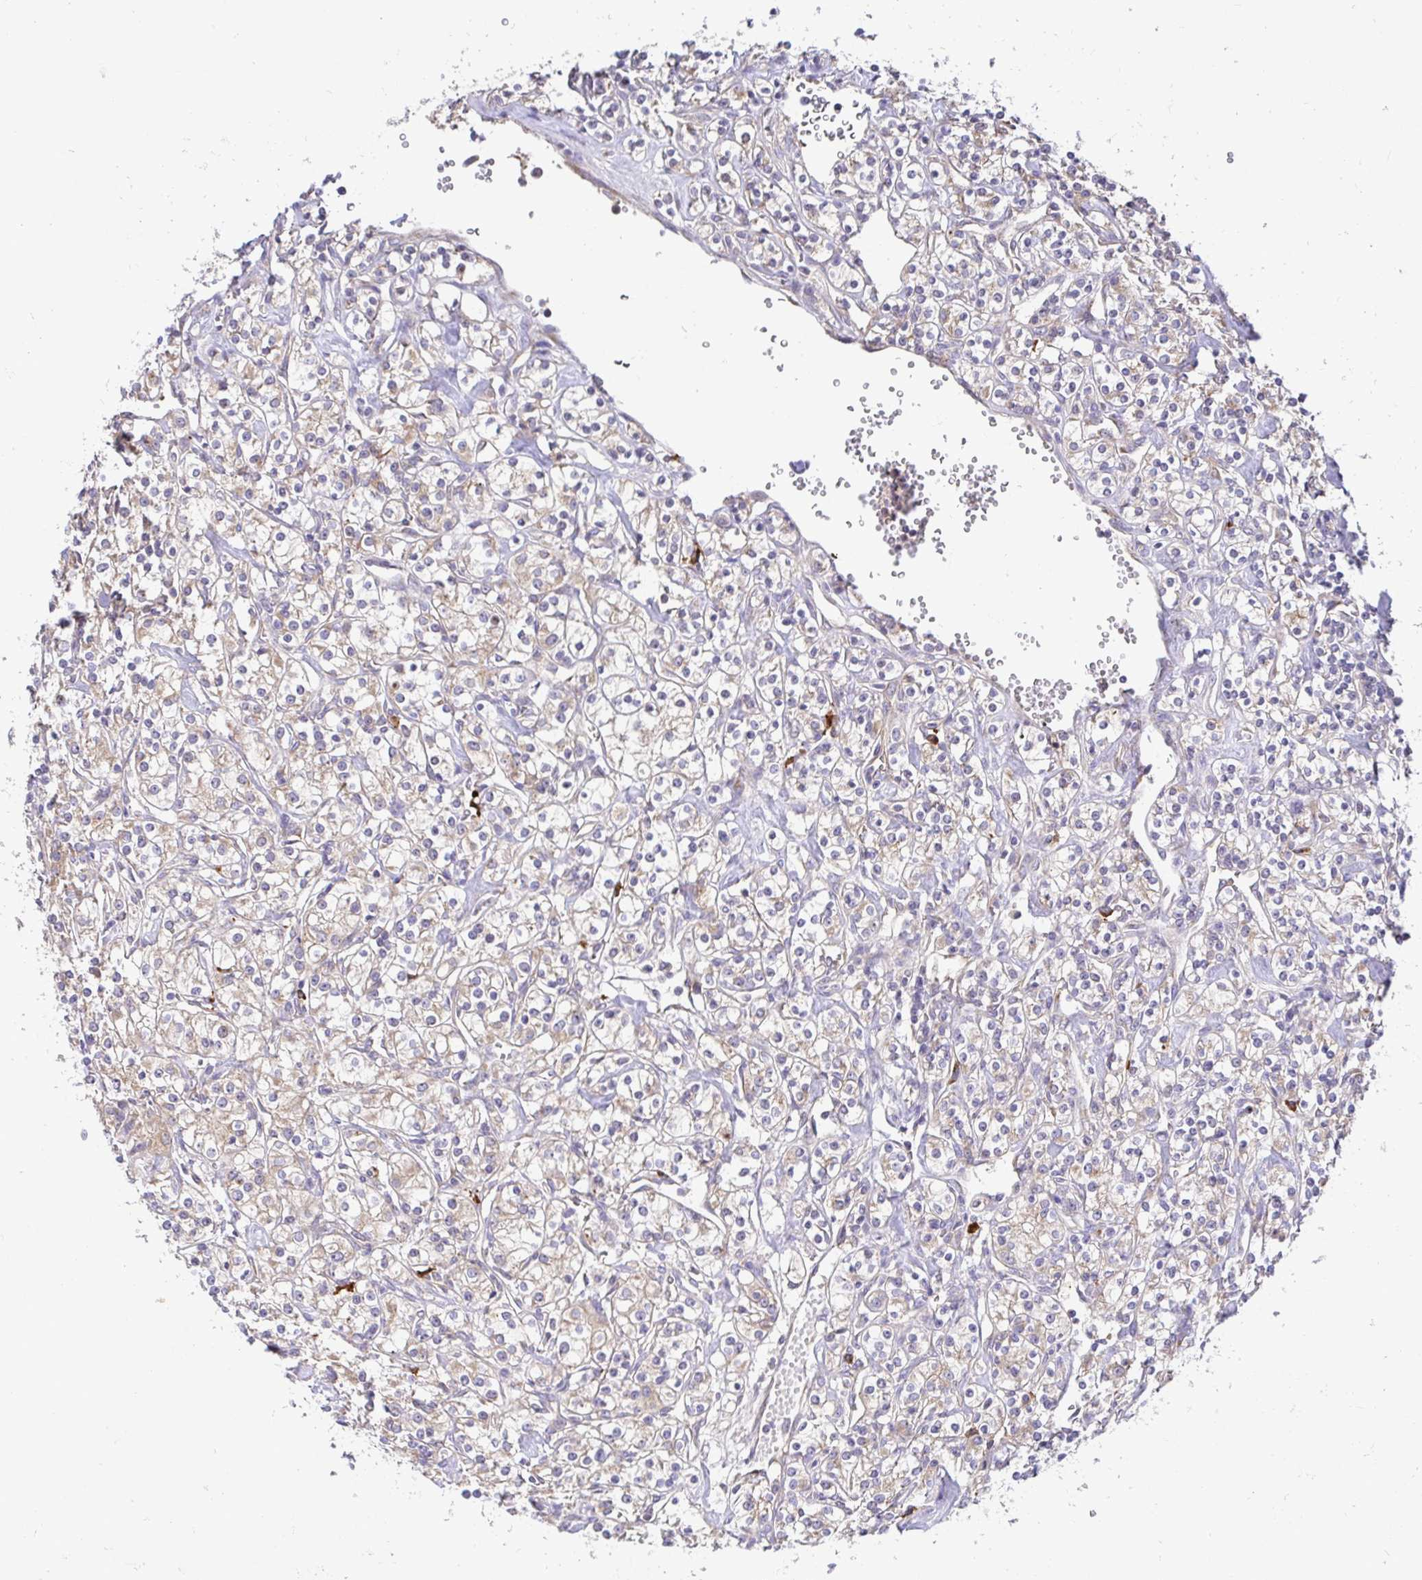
{"staining": {"intensity": "weak", "quantity": "25%-75%", "location": "cytoplasmic/membranous"}, "tissue": "renal cancer", "cell_type": "Tumor cells", "image_type": "cancer", "snomed": [{"axis": "morphology", "description": "Adenocarcinoma, NOS"}, {"axis": "topography", "description": "Kidney"}], "caption": "Approximately 25%-75% of tumor cells in renal cancer demonstrate weak cytoplasmic/membranous protein staining as visualized by brown immunohistochemical staining.", "gene": "ELP1", "patient": {"sex": "male", "age": 77}}